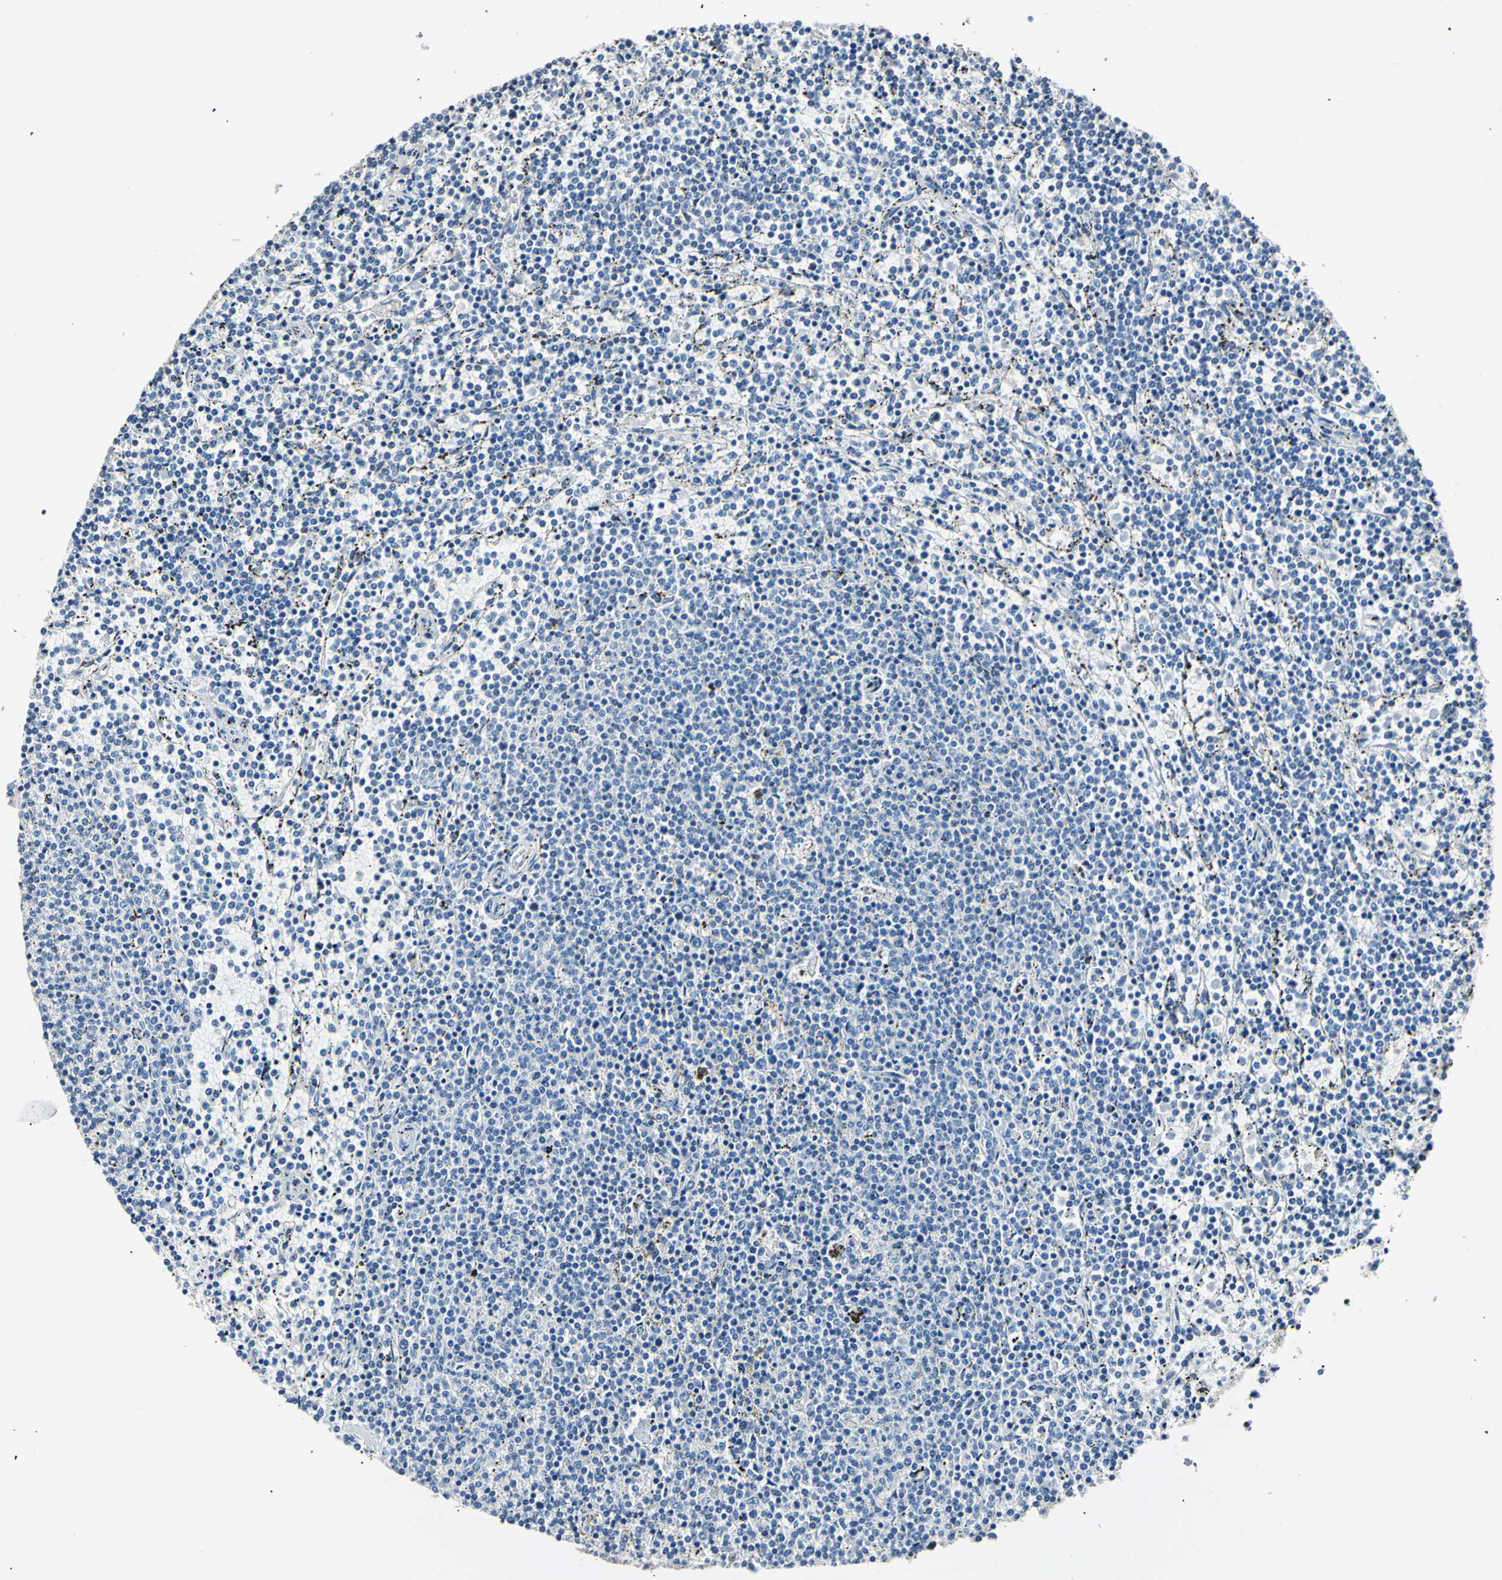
{"staining": {"intensity": "negative", "quantity": "none", "location": "none"}, "tissue": "lymphoma", "cell_type": "Tumor cells", "image_type": "cancer", "snomed": [{"axis": "morphology", "description": "Malignant lymphoma, non-Hodgkin's type, Low grade"}, {"axis": "topography", "description": "Spleen"}], "caption": "The immunohistochemistry (IHC) micrograph has no significant positivity in tumor cells of malignant lymphoma, non-Hodgkin's type (low-grade) tissue.", "gene": "LDLR", "patient": {"sex": "female", "age": 50}}